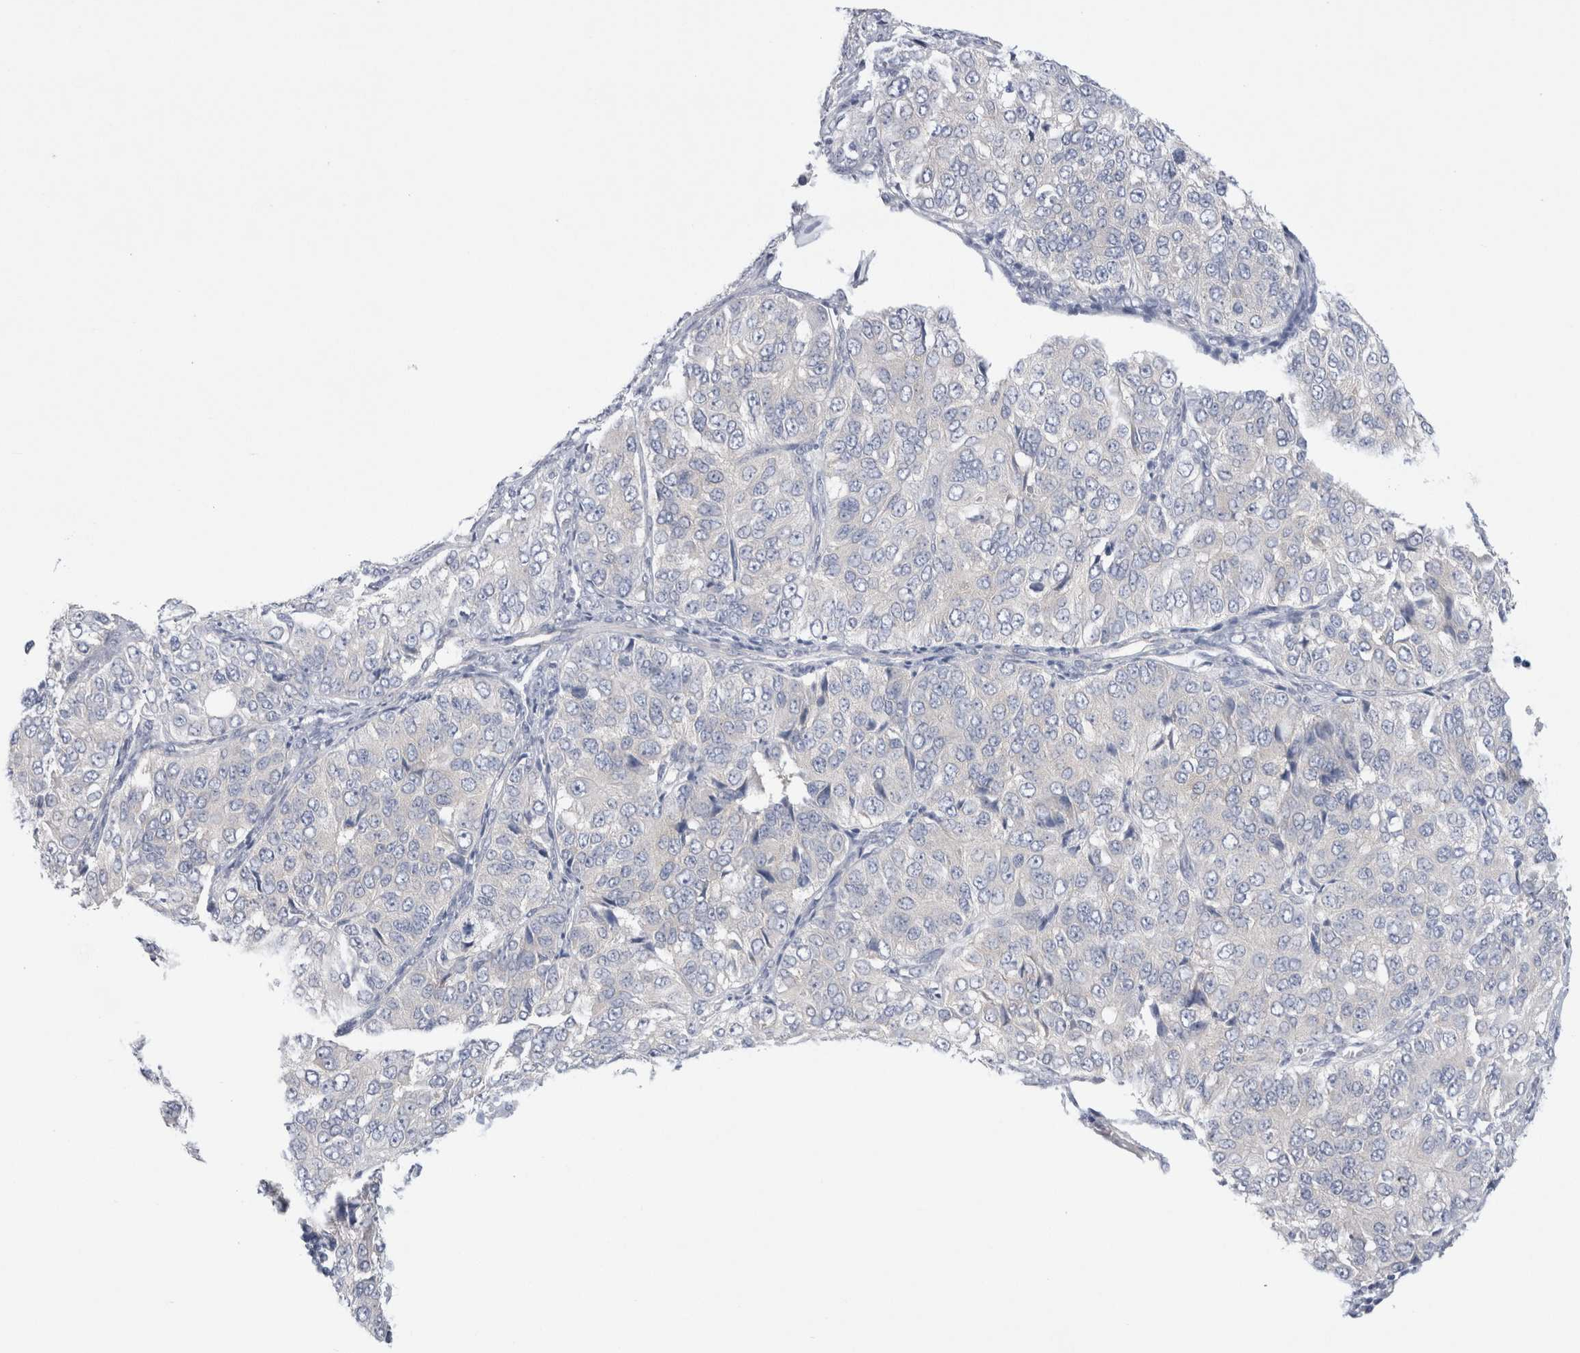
{"staining": {"intensity": "negative", "quantity": "none", "location": "none"}, "tissue": "ovarian cancer", "cell_type": "Tumor cells", "image_type": "cancer", "snomed": [{"axis": "morphology", "description": "Carcinoma, endometroid"}, {"axis": "topography", "description": "Ovary"}], "caption": "Immunohistochemistry of human ovarian endometroid carcinoma displays no staining in tumor cells.", "gene": "WIPF2", "patient": {"sex": "female", "age": 51}}